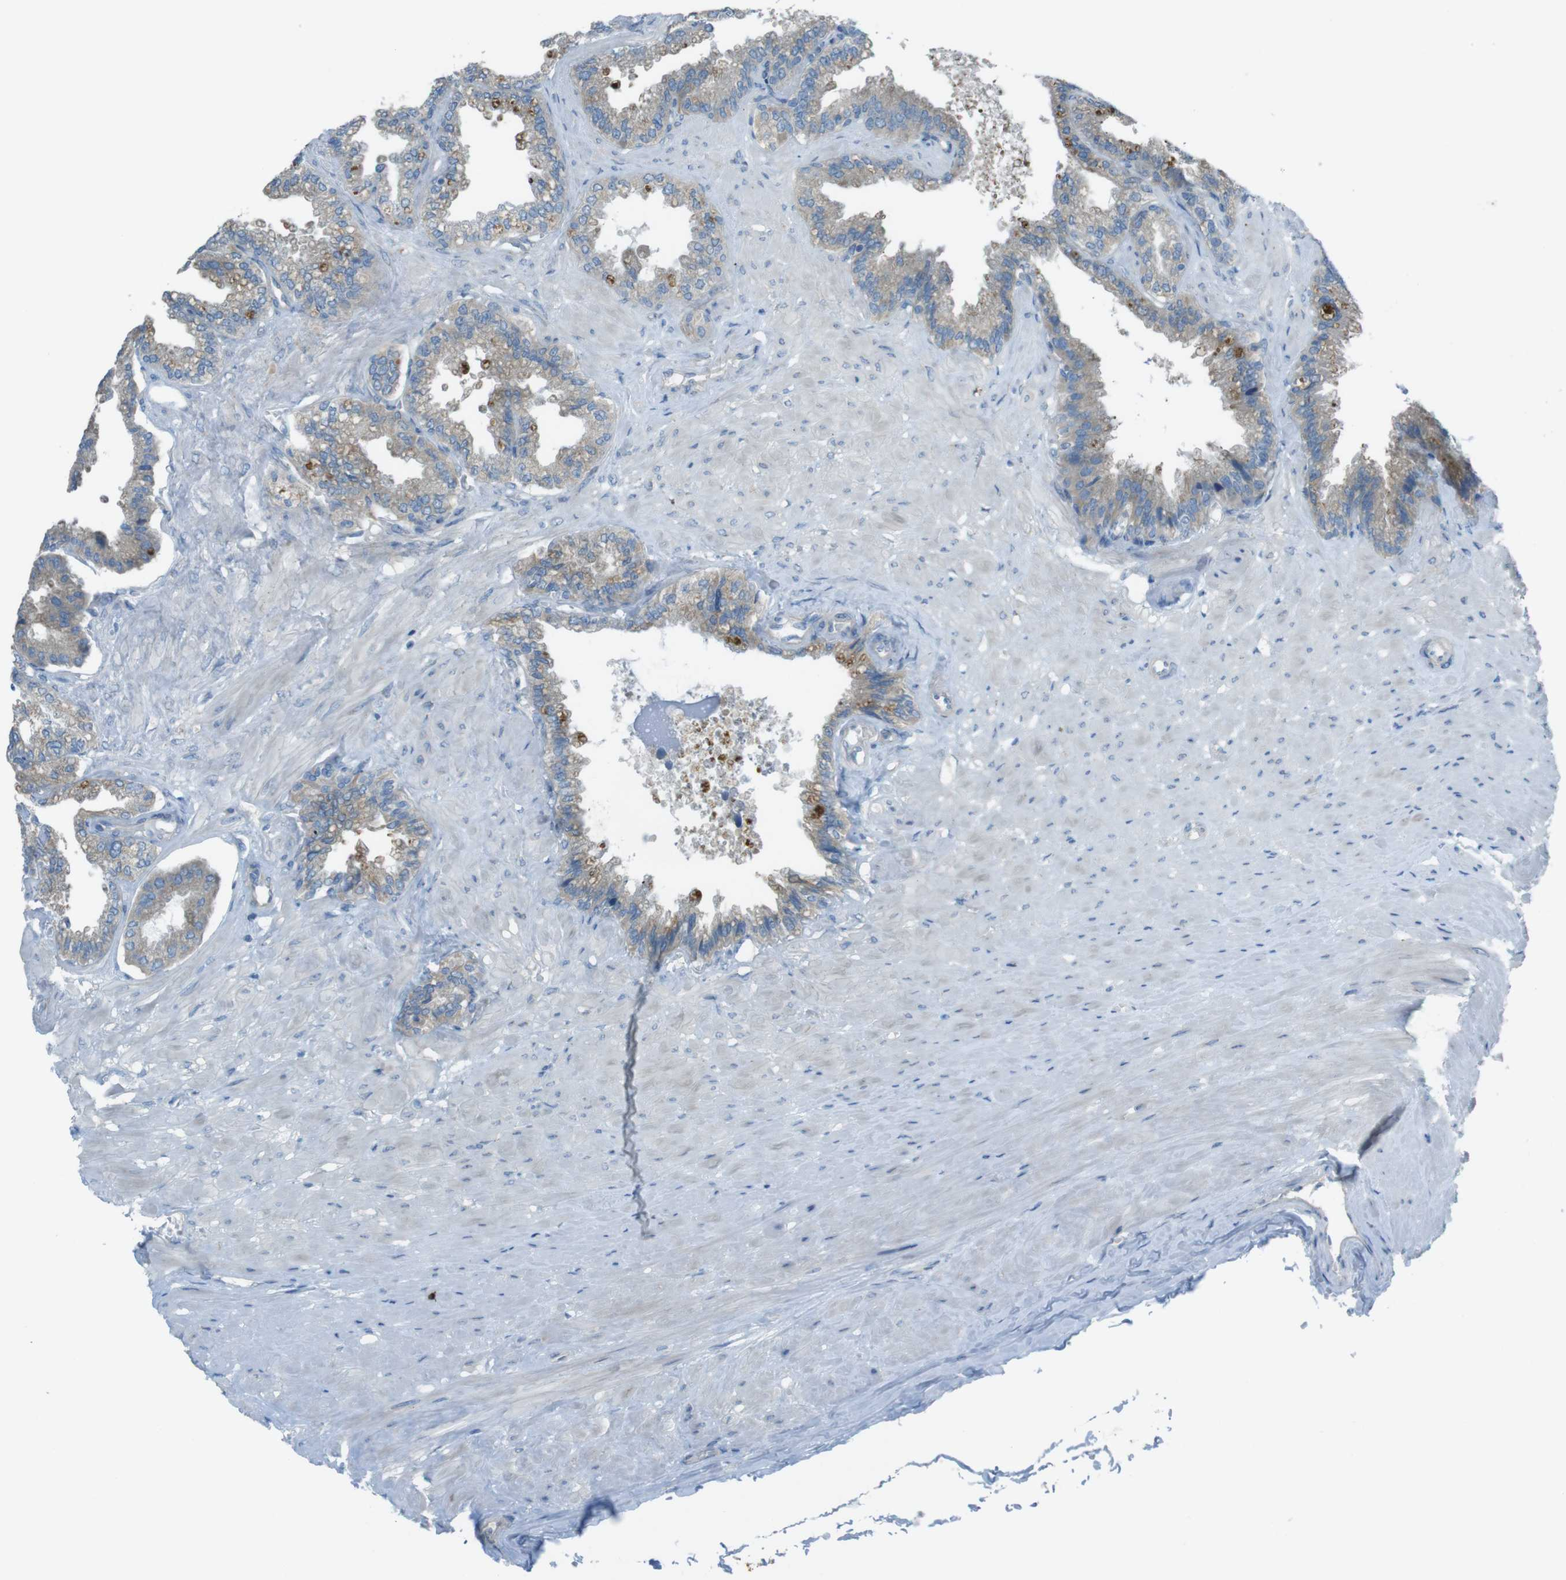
{"staining": {"intensity": "moderate", "quantity": "<25%", "location": "cytoplasmic/membranous"}, "tissue": "seminal vesicle", "cell_type": "Glandular cells", "image_type": "normal", "snomed": [{"axis": "morphology", "description": "Normal tissue, NOS"}, {"axis": "topography", "description": "Seminal veicle"}], "caption": "Immunohistochemical staining of normal seminal vesicle reveals <25% levels of moderate cytoplasmic/membranous protein positivity in approximately <25% of glandular cells. (DAB = brown stain, brightfield microscopy at high magnification).", "gene": "TMEM41B", "patient": {"sex": "male", "age": 46}}